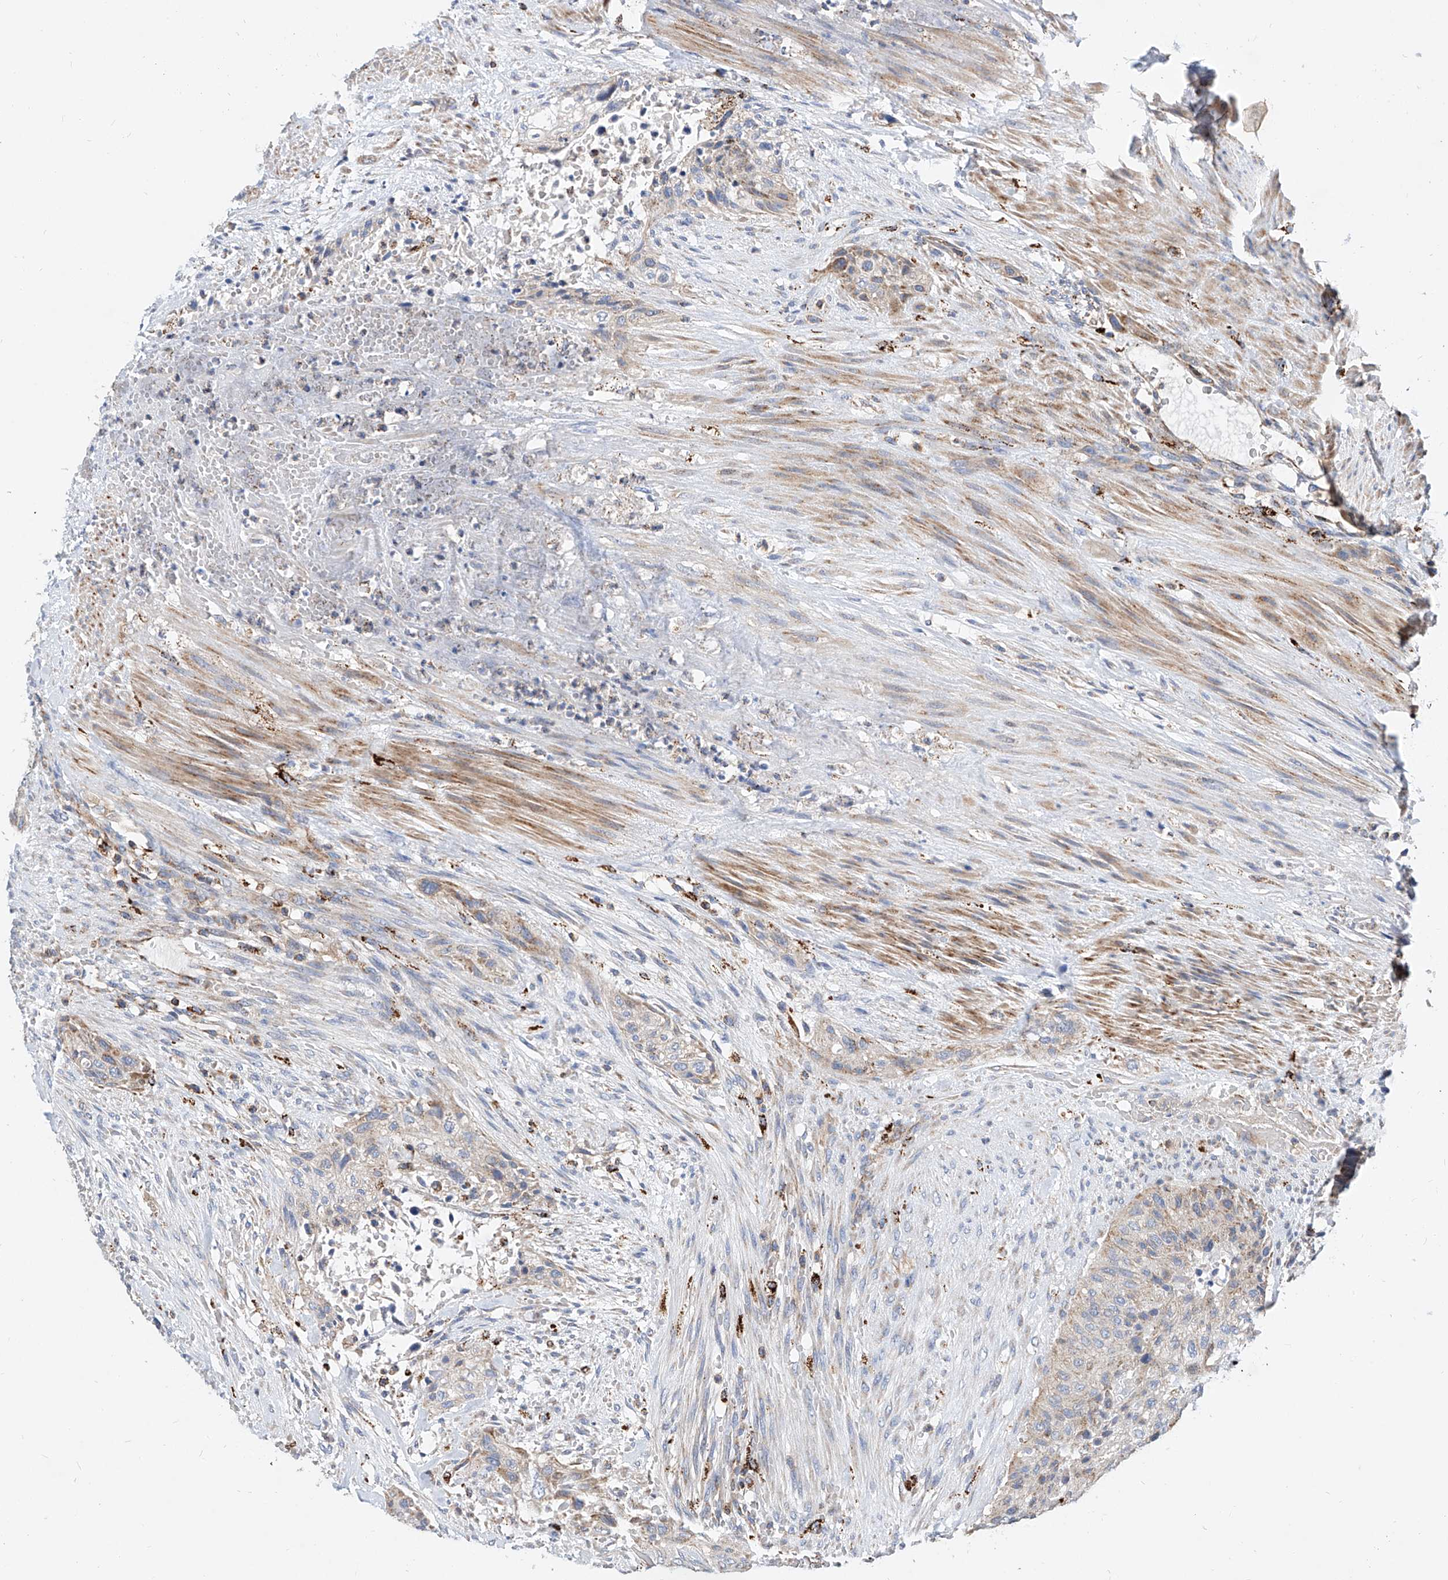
{"staining": {"intensity": "weak", "quantity": "<25%", "location": "cytoplasmic/membranous"}, "tissue": "urothelial cancer", "cell_type": "Tumor cells", "image_type": "cancer", "snomed": [{"axis": "morphology", "description": "Urothelial carcinoma, High grade"}, {"axis": "topography", "description": "Urinary bladder"}], "caption": "This histopathology image is of high-grade urothelial carcinoma stained with immunohistochemistry (IHC) to label a protein in brown with the nuclei are counter-stained blue. There is no expression in tumor cells.", "gene": "CPNE5", "patient": {"sex": "male", "age": 35}}